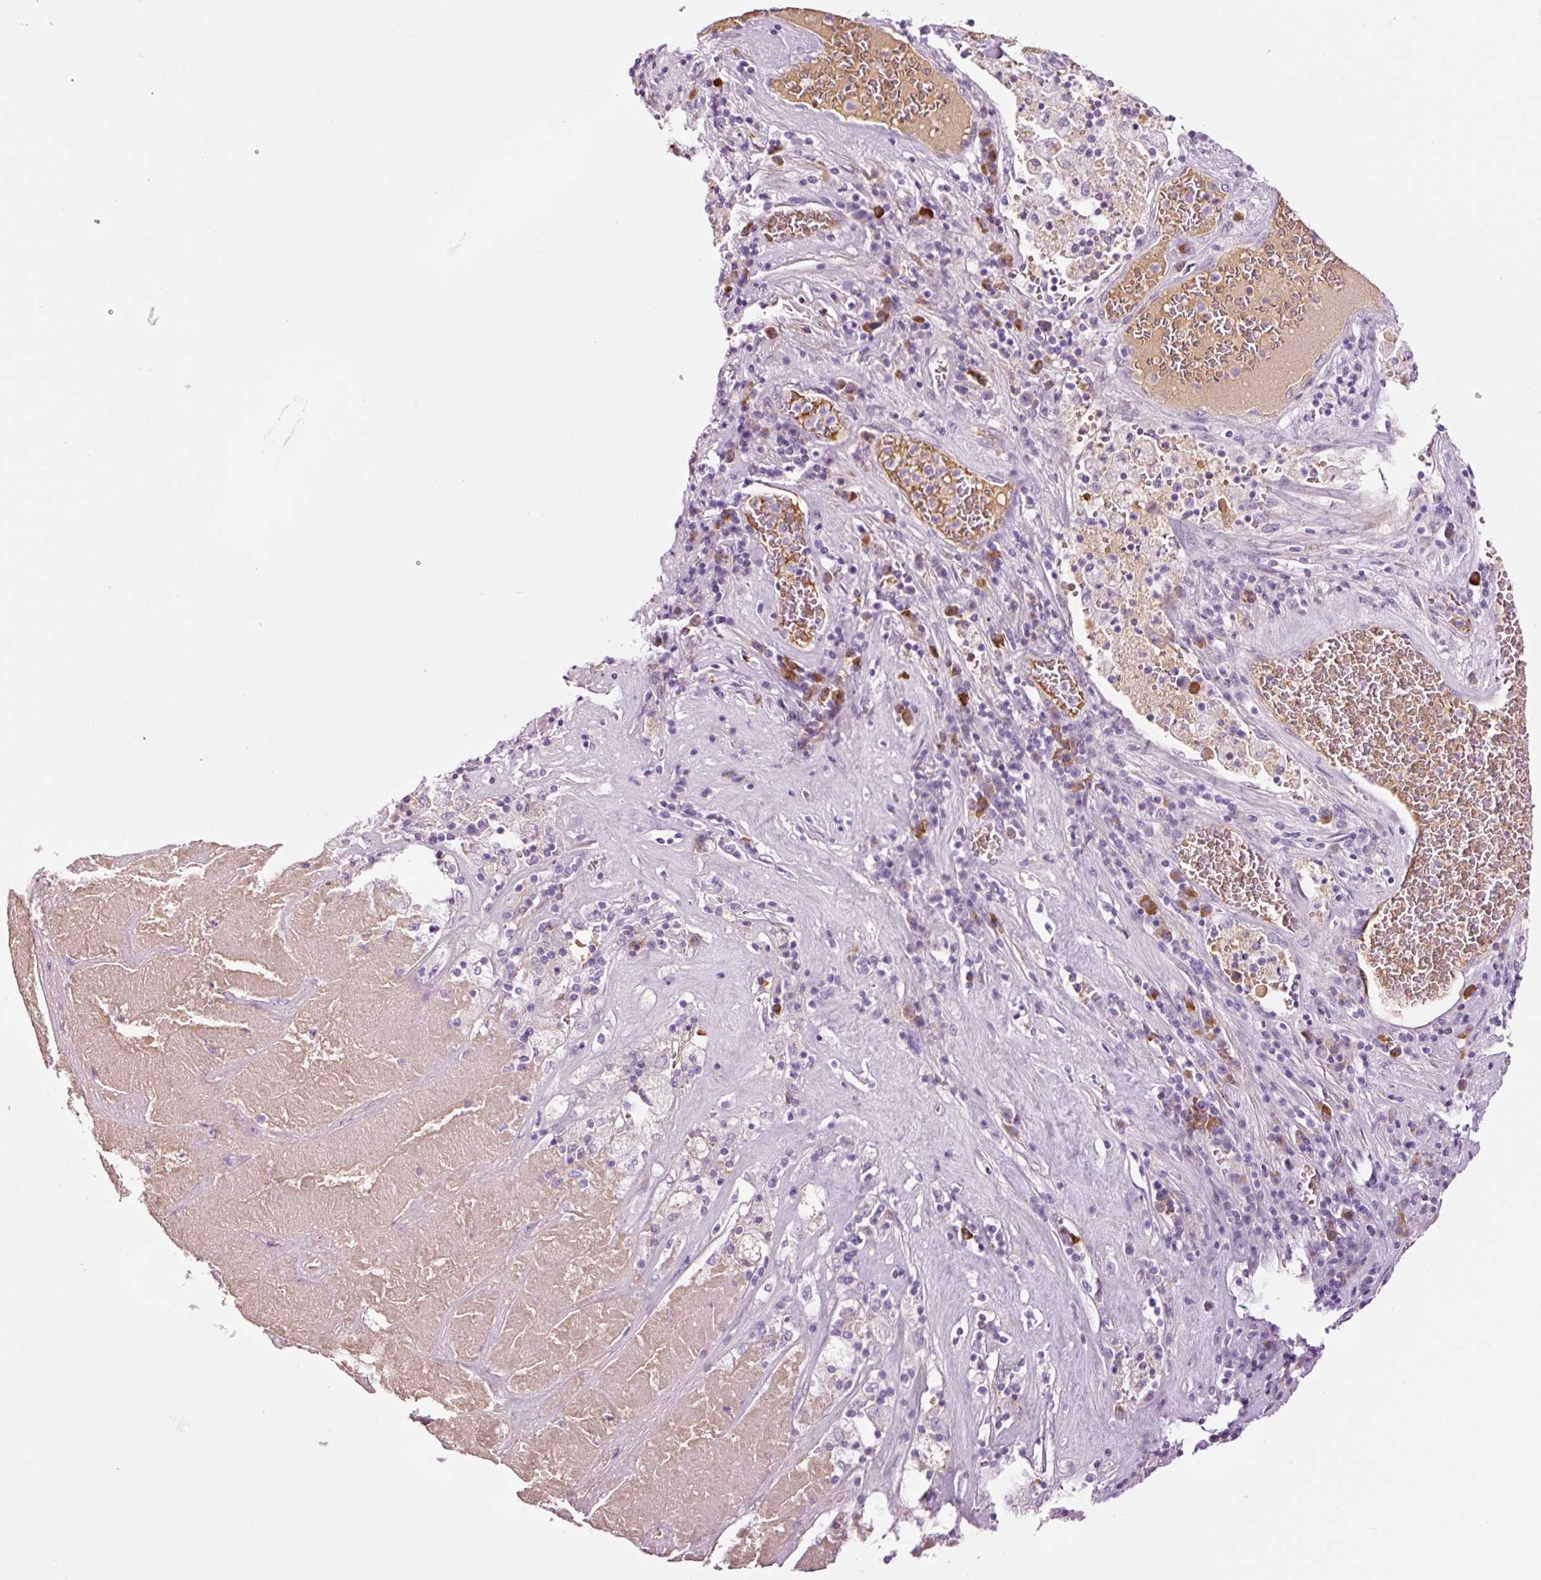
{"staining": {"intensity": "negative", "quantity": "none", "location": "none"}, "tissue": "pancreatic cancer", "cell_type": "Tumor cells", "image_type": "cancer", "snomed": [{"axis": "morphology", "description": "Adenocarcinoma, NOS"}, {"axis": "topography", "description": "Pancreas"}], "caption": "Immunohistochemistry histopathology image of human pancreatic cancer (adenocarcinoma) stained for a protein (brown), which demonstrates no staining in tumor cells.", "gene": "KLF1", "patient": {"sex": "male", "age": 63}}